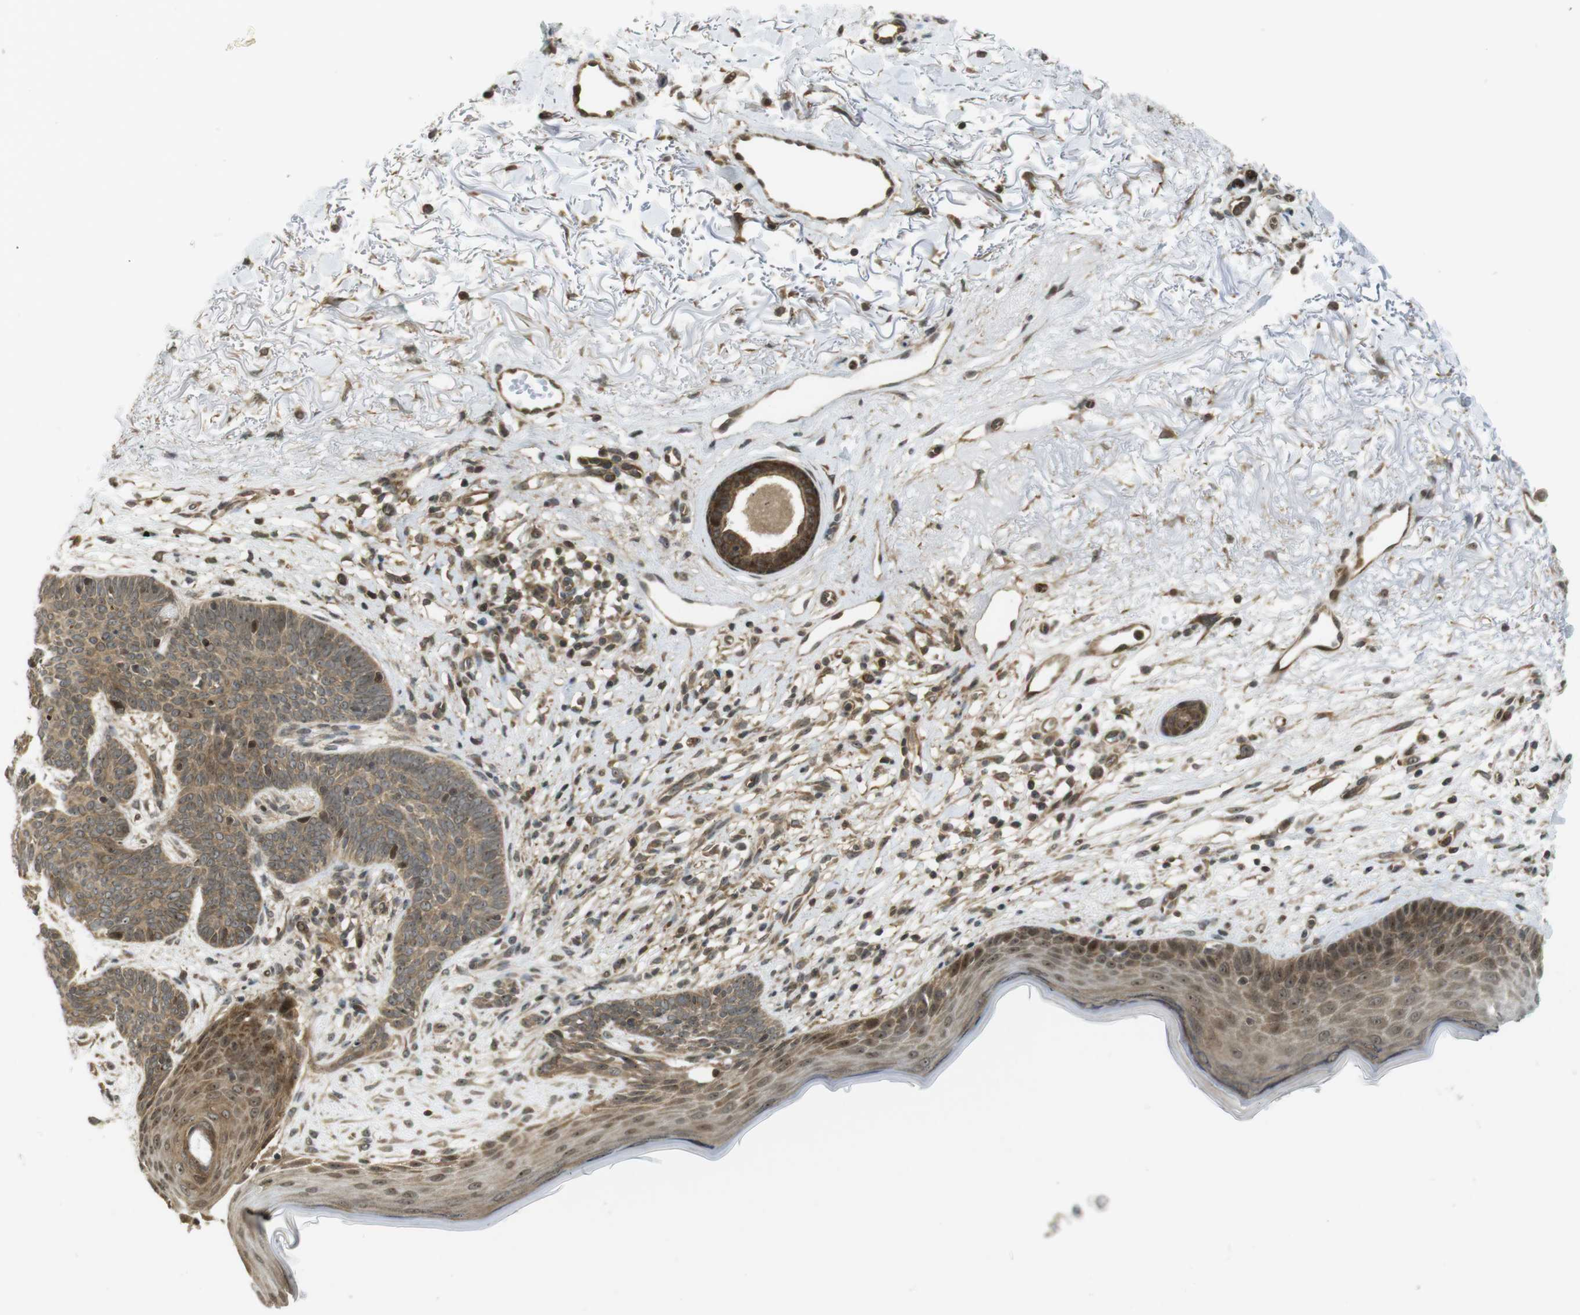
{"staining": {"intensity": "moderate", "quantity": ">75%", "location": "cytoplasmic/membranous"}, "tissue": "skin cancer", "cell_type": "Tumor cells", "image_type": "cancer", "snomed": [{"axis": "morphology", "description": "Normal tissue, NOS"}, {"axis": "morphology", "description": "Basal cell carcinoma"}, {"axis": "topography", "description": "Skin"}], "caption": "Moderate cytoplasmic/membranous staining for a protein is present in about >75% of tumor cells of basal cell carcinoma (skin) using immunohistochemistry.", "gene": "CC2D1A", "patient": {"sex": "female", "age": 70}}